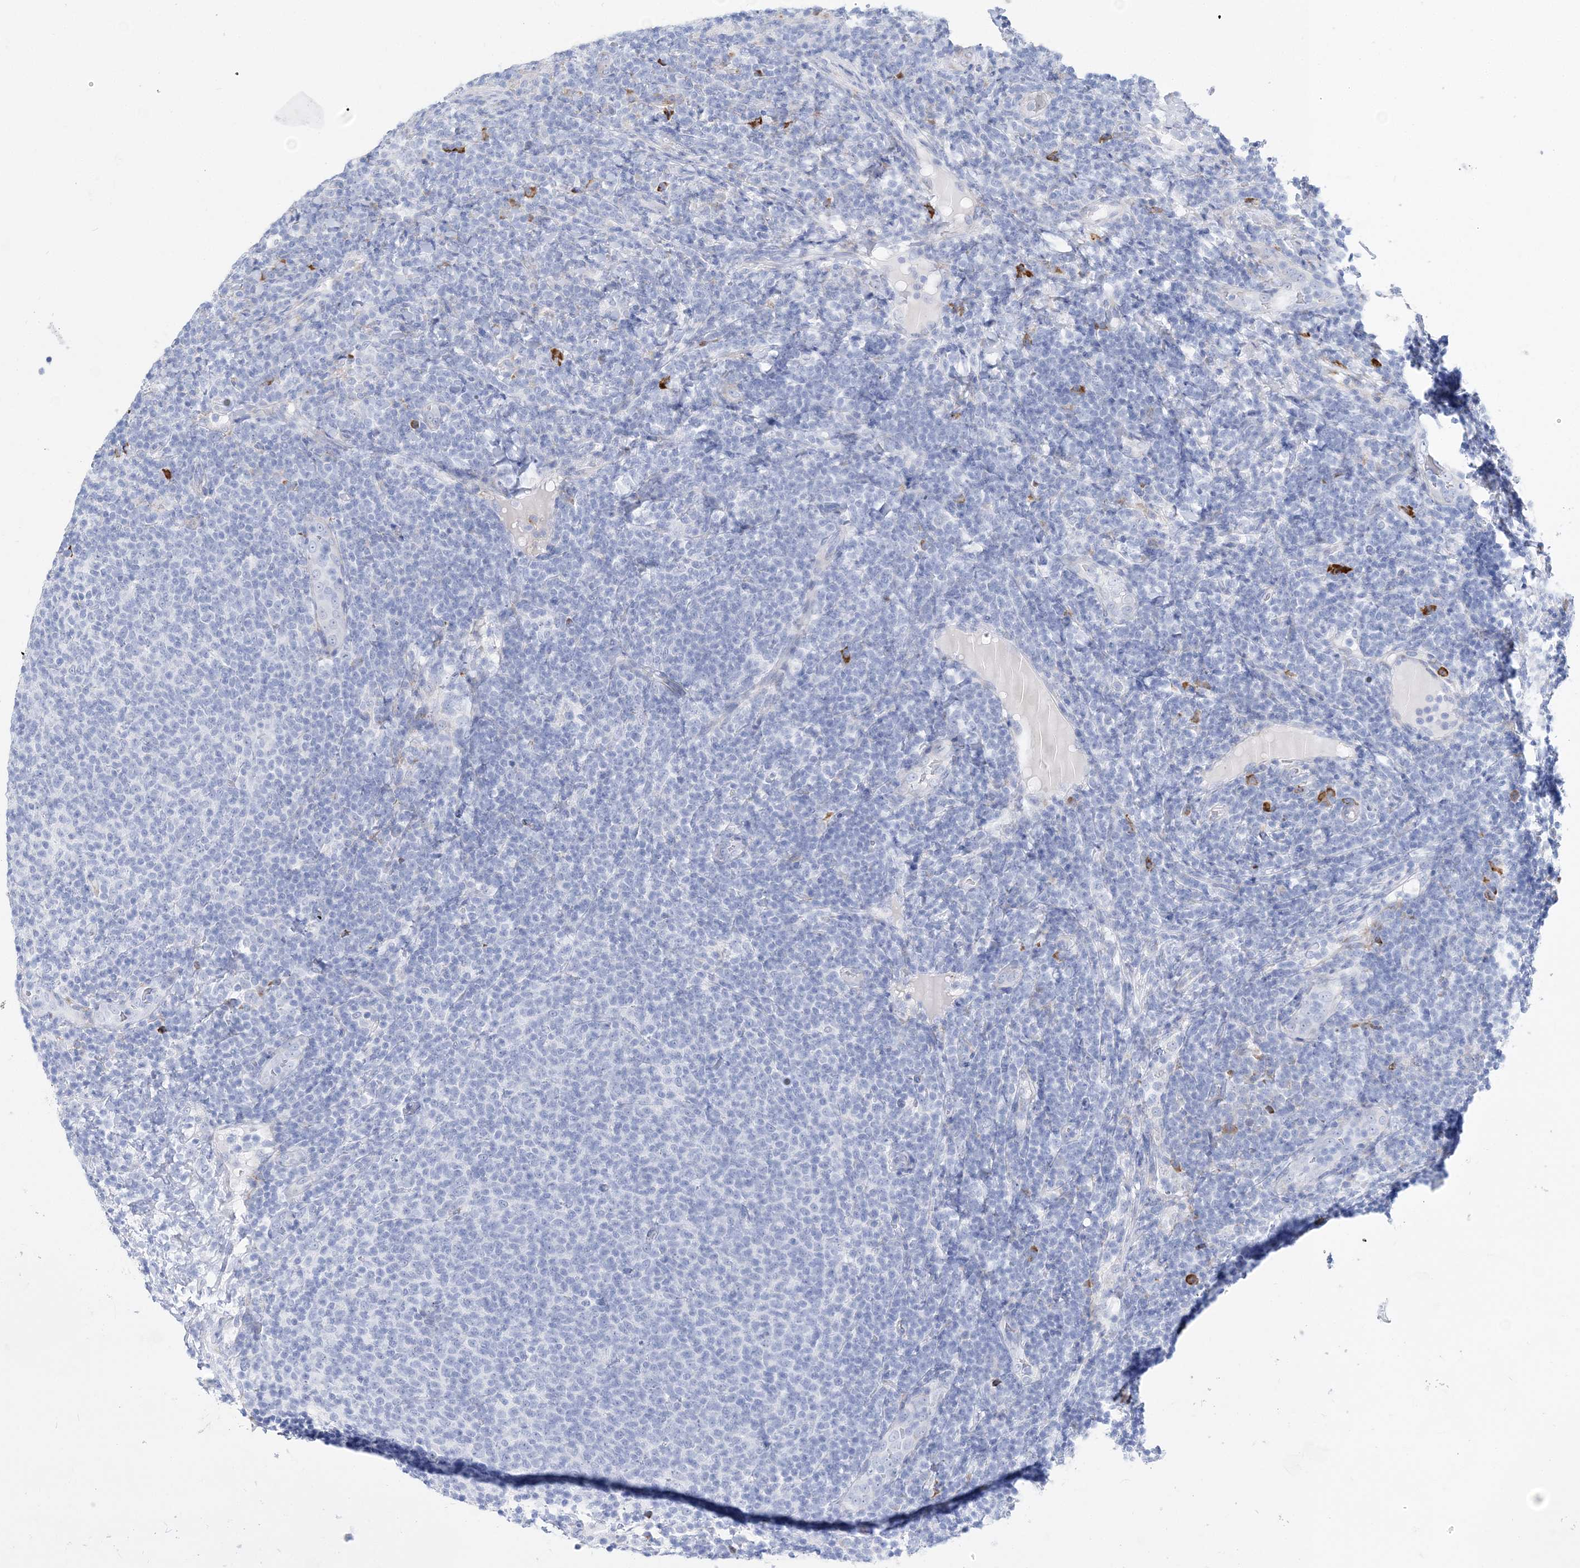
{"staining": {"intensity": "negative", "quantity": "none", "location": "none"}, "tissue": "lymphoma", "cell_type": "Tumor cells", "image_type": "cancer", "snomed": [{"axis": "morphology", "description": "Malignant lymphoma, non-Hodgkin's type, Low grade"}, {"axis": "topography", "description": "Lymph node"}], "caption": "This is an immunohistochemistry histopathology image of human malignant lymphoma, non-Hodgkin's type (low-grade). There is no staining in tumor cells.", "gene": "TSPYL6", "patient": {"sex": "male", "age": 66}}